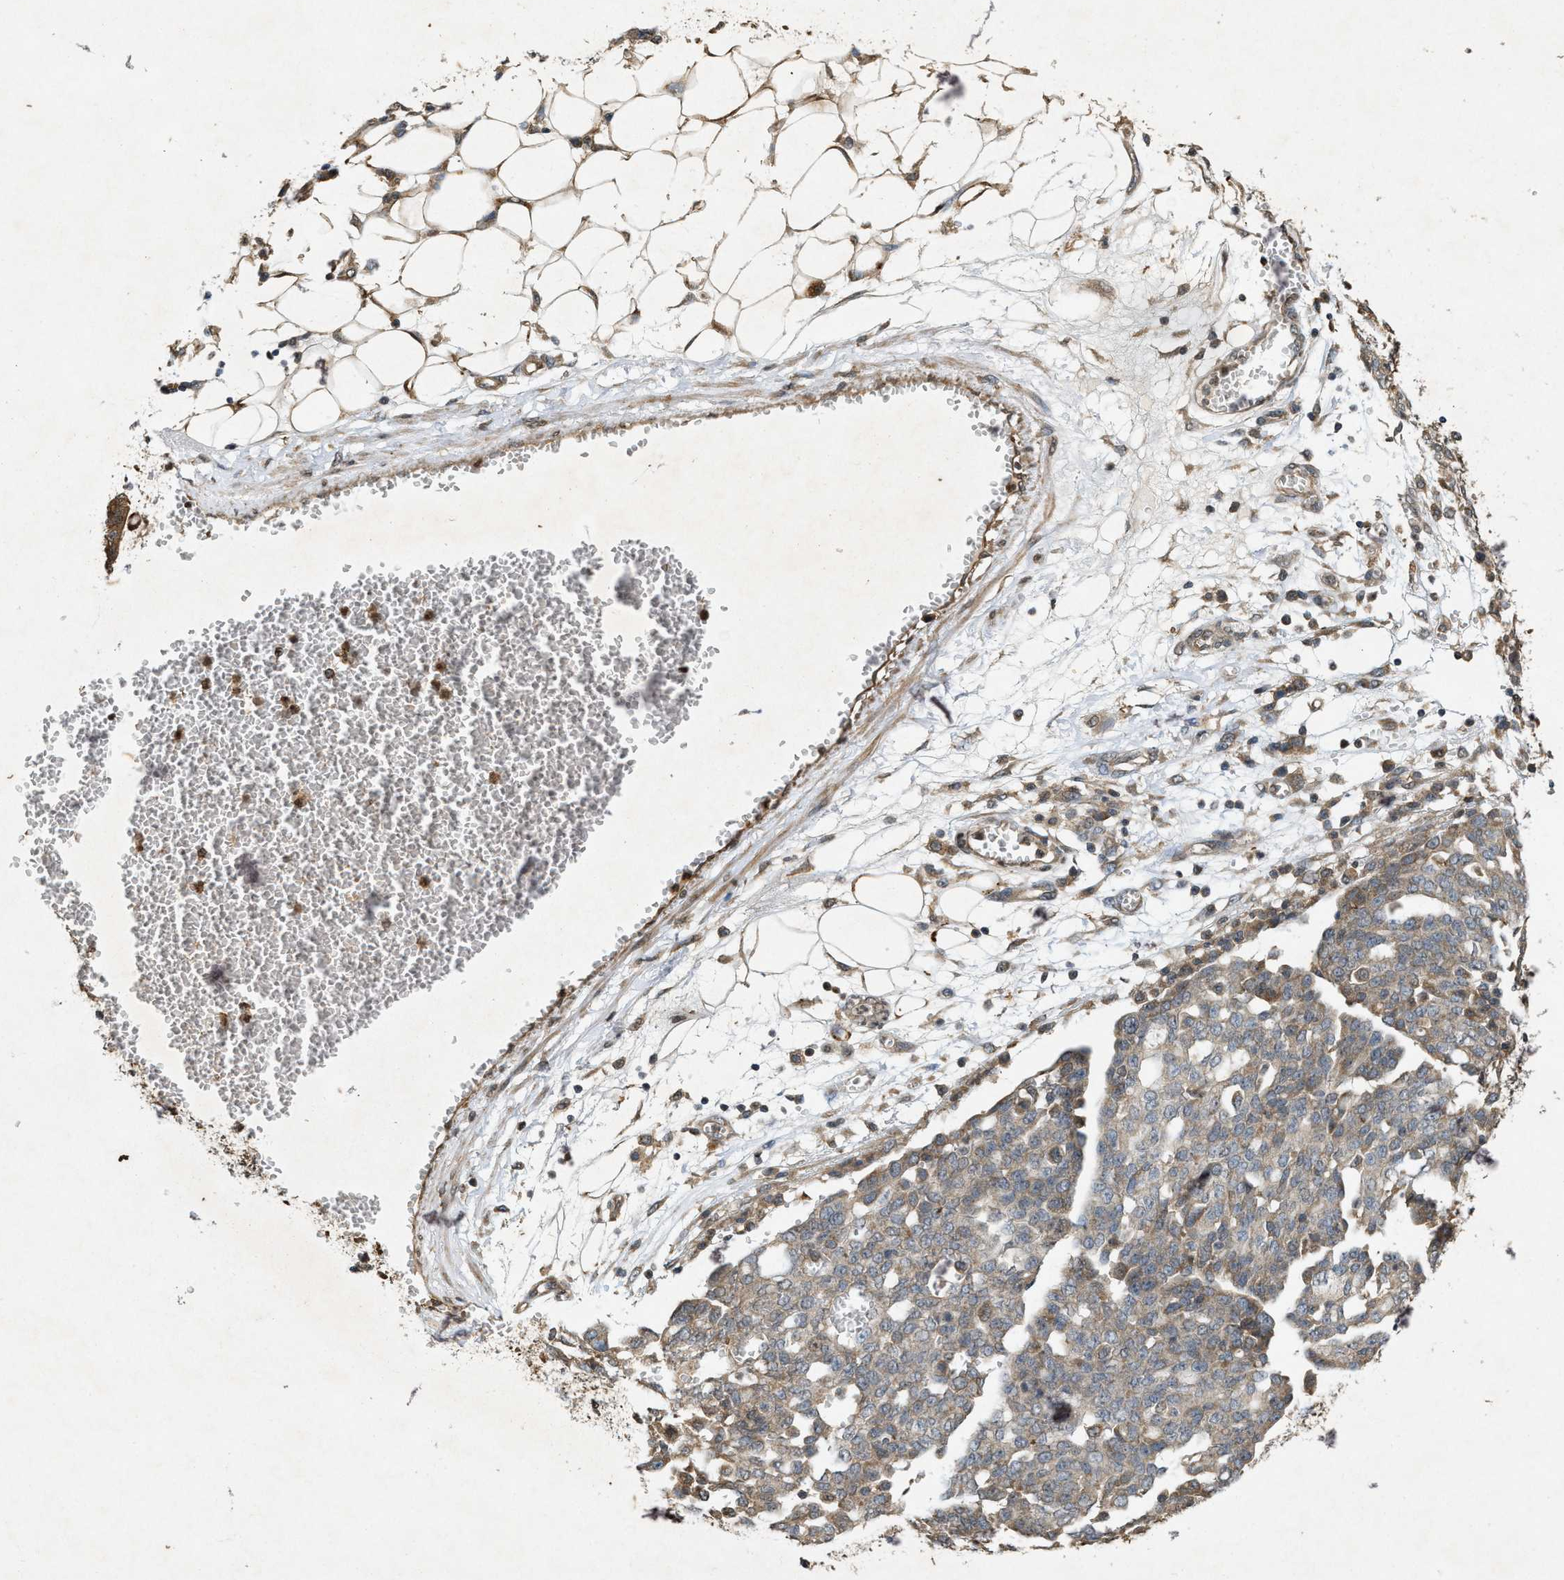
{"staining": {"intensity": "weak", "quantity": "<25%", "location": "cytoplasmic/membranous"}, "tissue": "ovarian cancer", "cell_type": "Tumor cells", "image_type": "cancer", "snomed": [{"axis": "morphology", "description": "Cystadenocarcinoma, serous, NOS"}, {"axis": "topography", "description": "Soft tissue"}, {"axis": "topography", "description": "Ovary"}], "caption": "Immunohistochemical staining of human ovarian cancer (serous cystadenocarcinoma) exhibits no significant expression in tumor cells.", "gene": "KIF21A", "patient": {"sex": "female", "age": 57}}